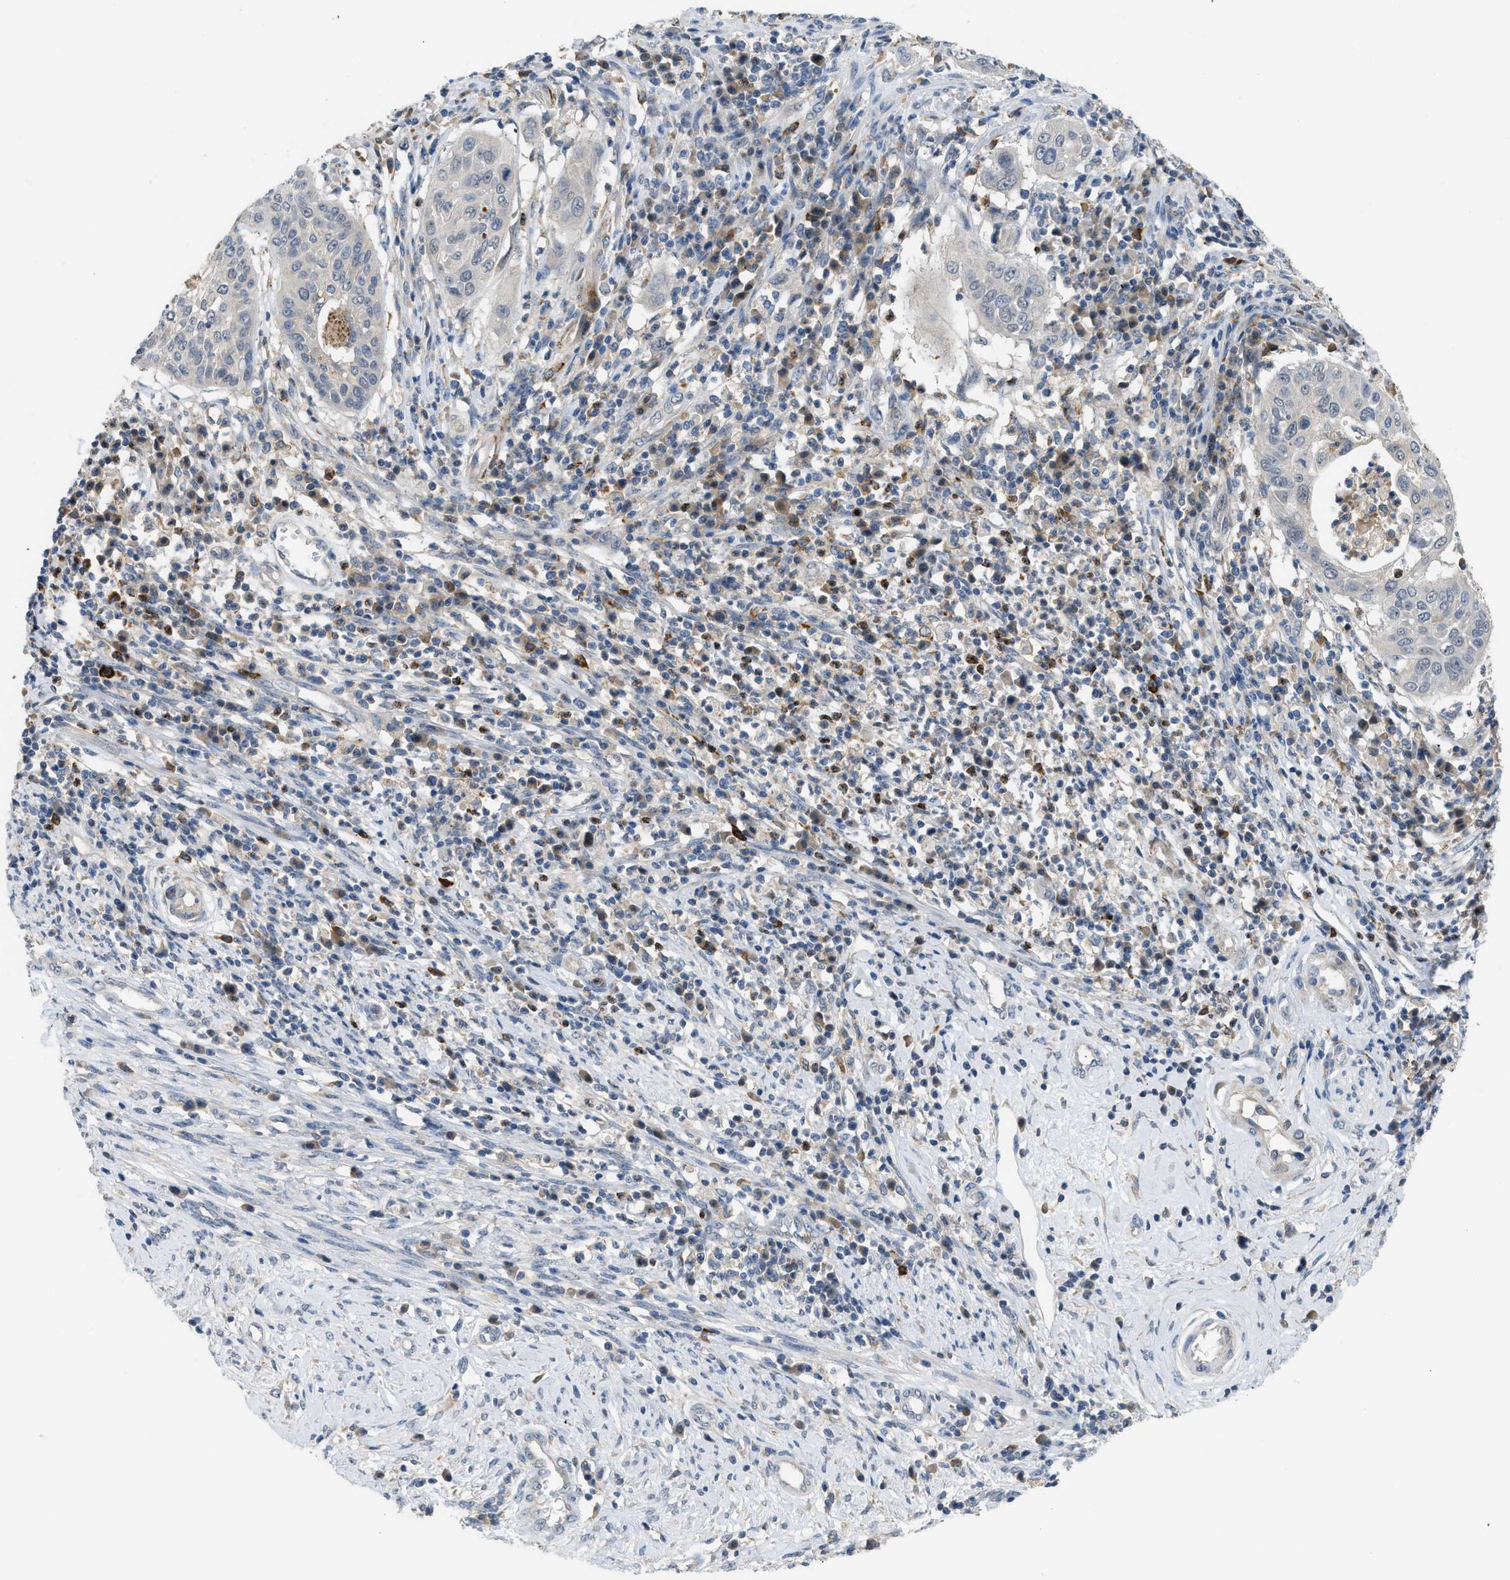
{"staining": {"intensity": "negative", "quantity": "none", "location": "none"}, "tissue": "cervical cancer", "cell_type": "Tumor cells", "image_type": "cancer", "snomed": [{"axis": "morphology", "description": "Normal tissue, NOS"}, {"axis": "morphology", "description": "Squamous cell carcinoma, NOS"}, {"axis": "topography", "description": "Cervix"}], "caption": "Cervical cancer stained for a protein using immunohistochemistry (IHC) shows no staining tumor cells.", "gene": "RHBDF2", "patient": {"sex": "female", "age": 39}}